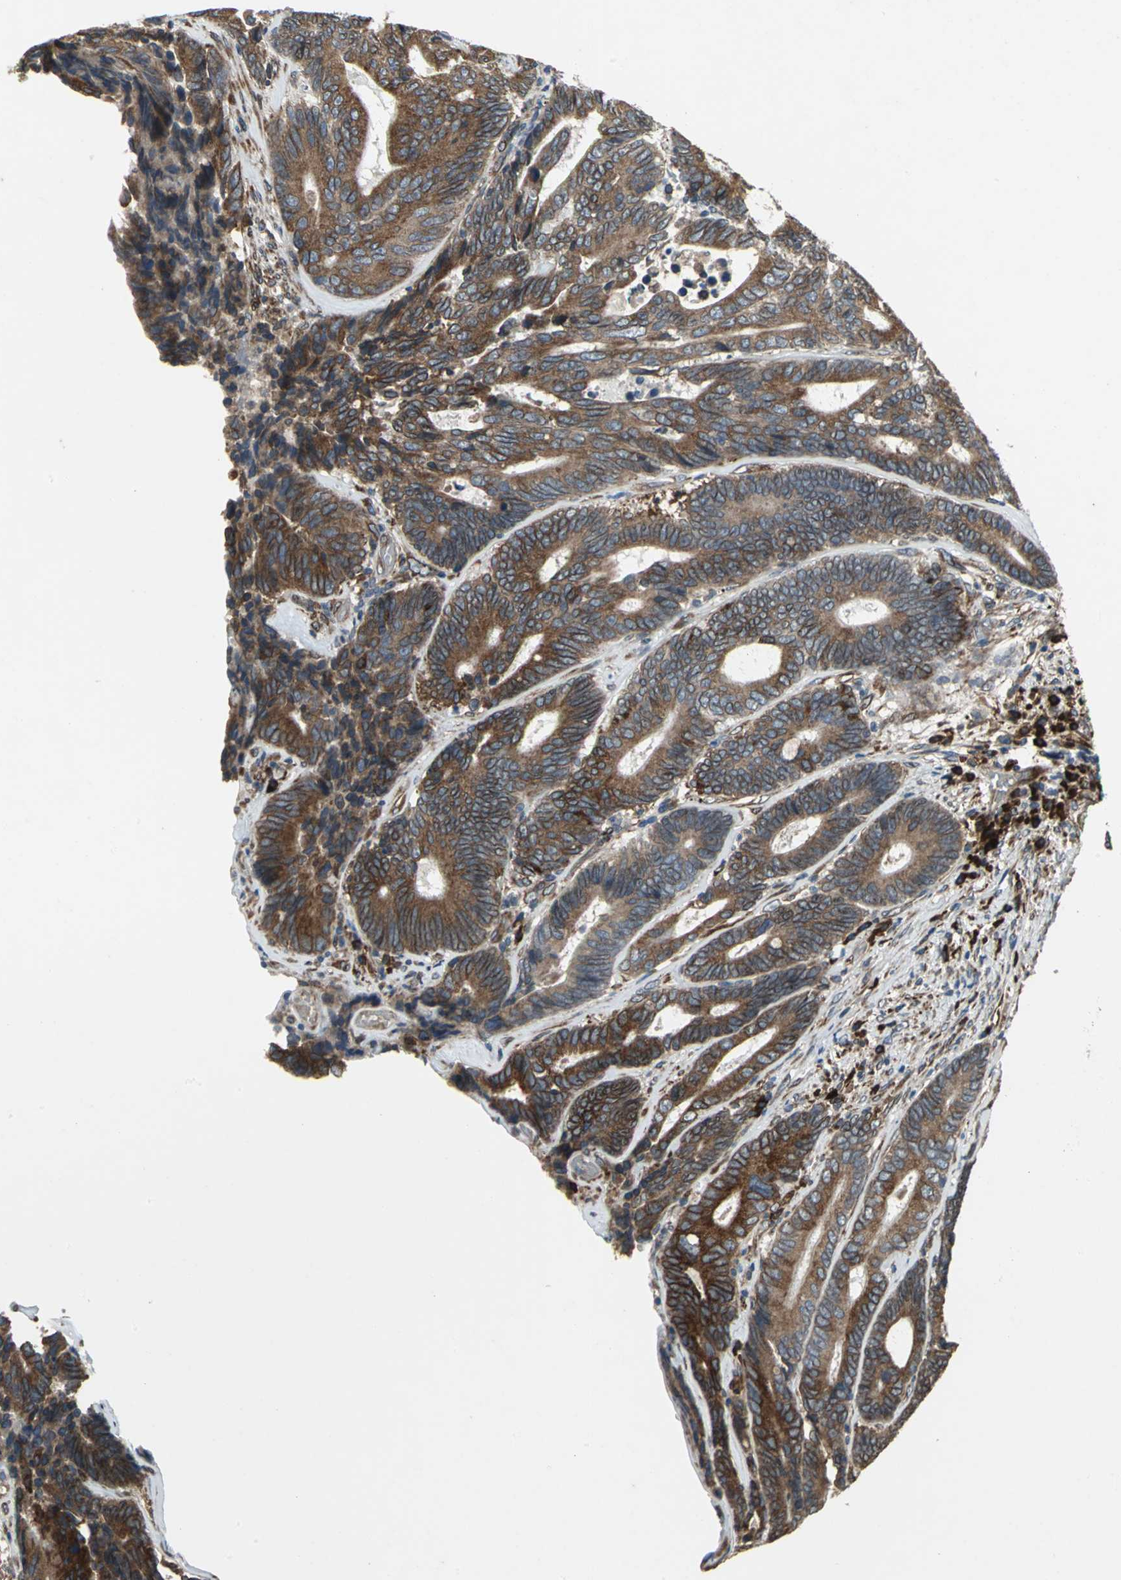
{"staining": {"intensity": "moderate", "quantity": ">75%", "location": "cytoplasmic/membranous"}, "tissue": "colorectal cancer", "cell_type": "Tumor cells", "image_type": "cancer", "snomed": [{"axis": "morphology", "description": "Adenocarcinoma, NOS"}, {"axis": "topography", "description": "Colon"}], "caption": "Tumor cells exhibit medium levels of moderate cytoplasmic/membranous positivity in about >75% of cells in human colorectal cancer.", "gene": "SYVN1", "patient": {"sex": "female", "age": 78}}